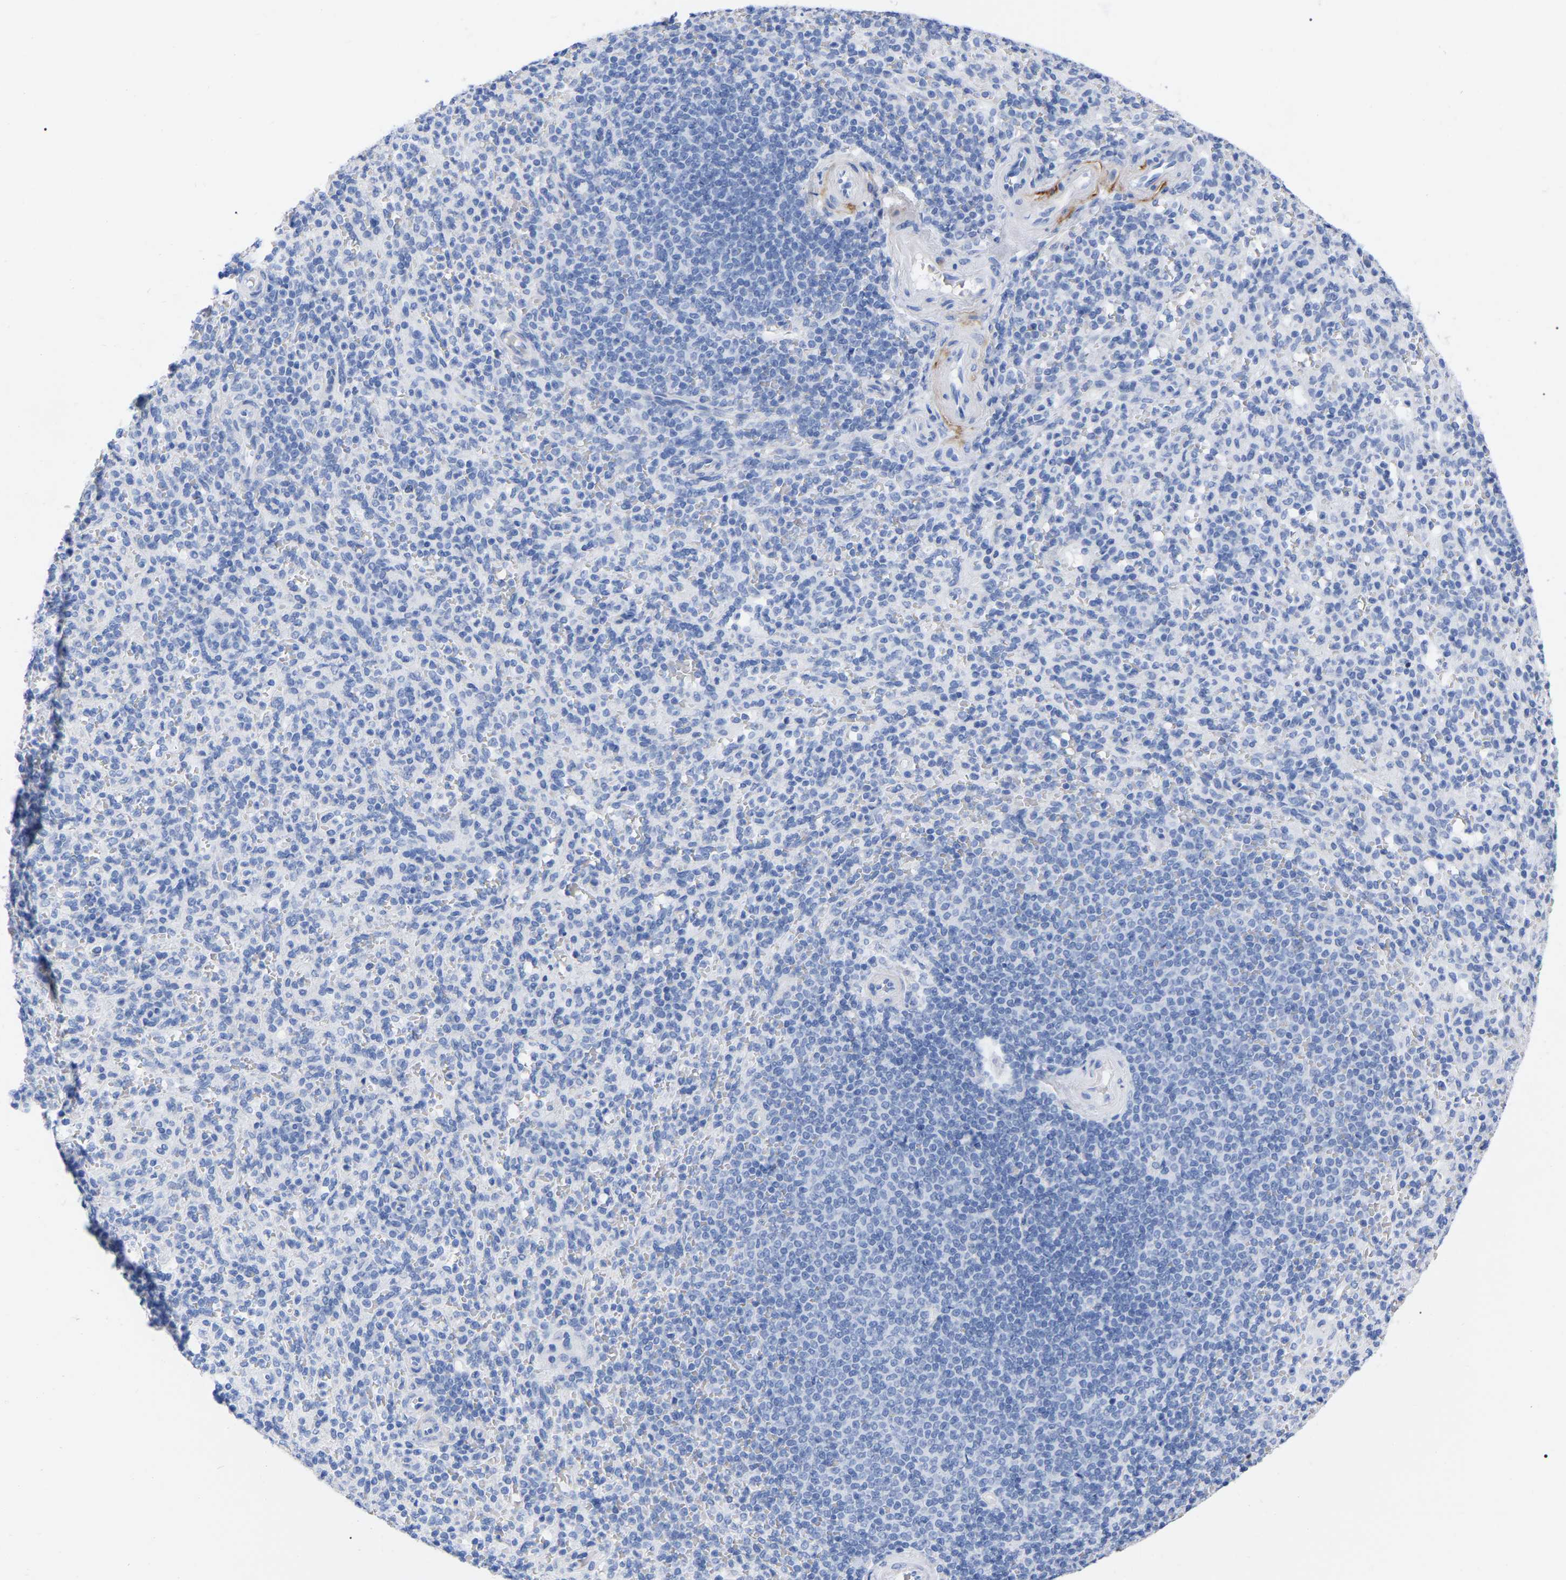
{"staining": {"intensity": "negative", "quantity": "none", "location": "none"}, "tissue": "spleen", "cell_type": "Cells in red pulp", "image_type": "normal", "snomed": [{"axis": "morphology", "description": "Normal tissue, NOS"}, {"axis": "topography", "description": "Spleen"}], "caption": "Spleen was stained to show a protein in brown. There is no significant expression in cells in red pulp. (Stains: DAB immunohistochemistry (IHC) with hematoxylin counter stain, Microscopy: brightfield microscopy at high magnification).", "gene": "HAPLN1", "patient": {"sex": "male", "age": 36}}